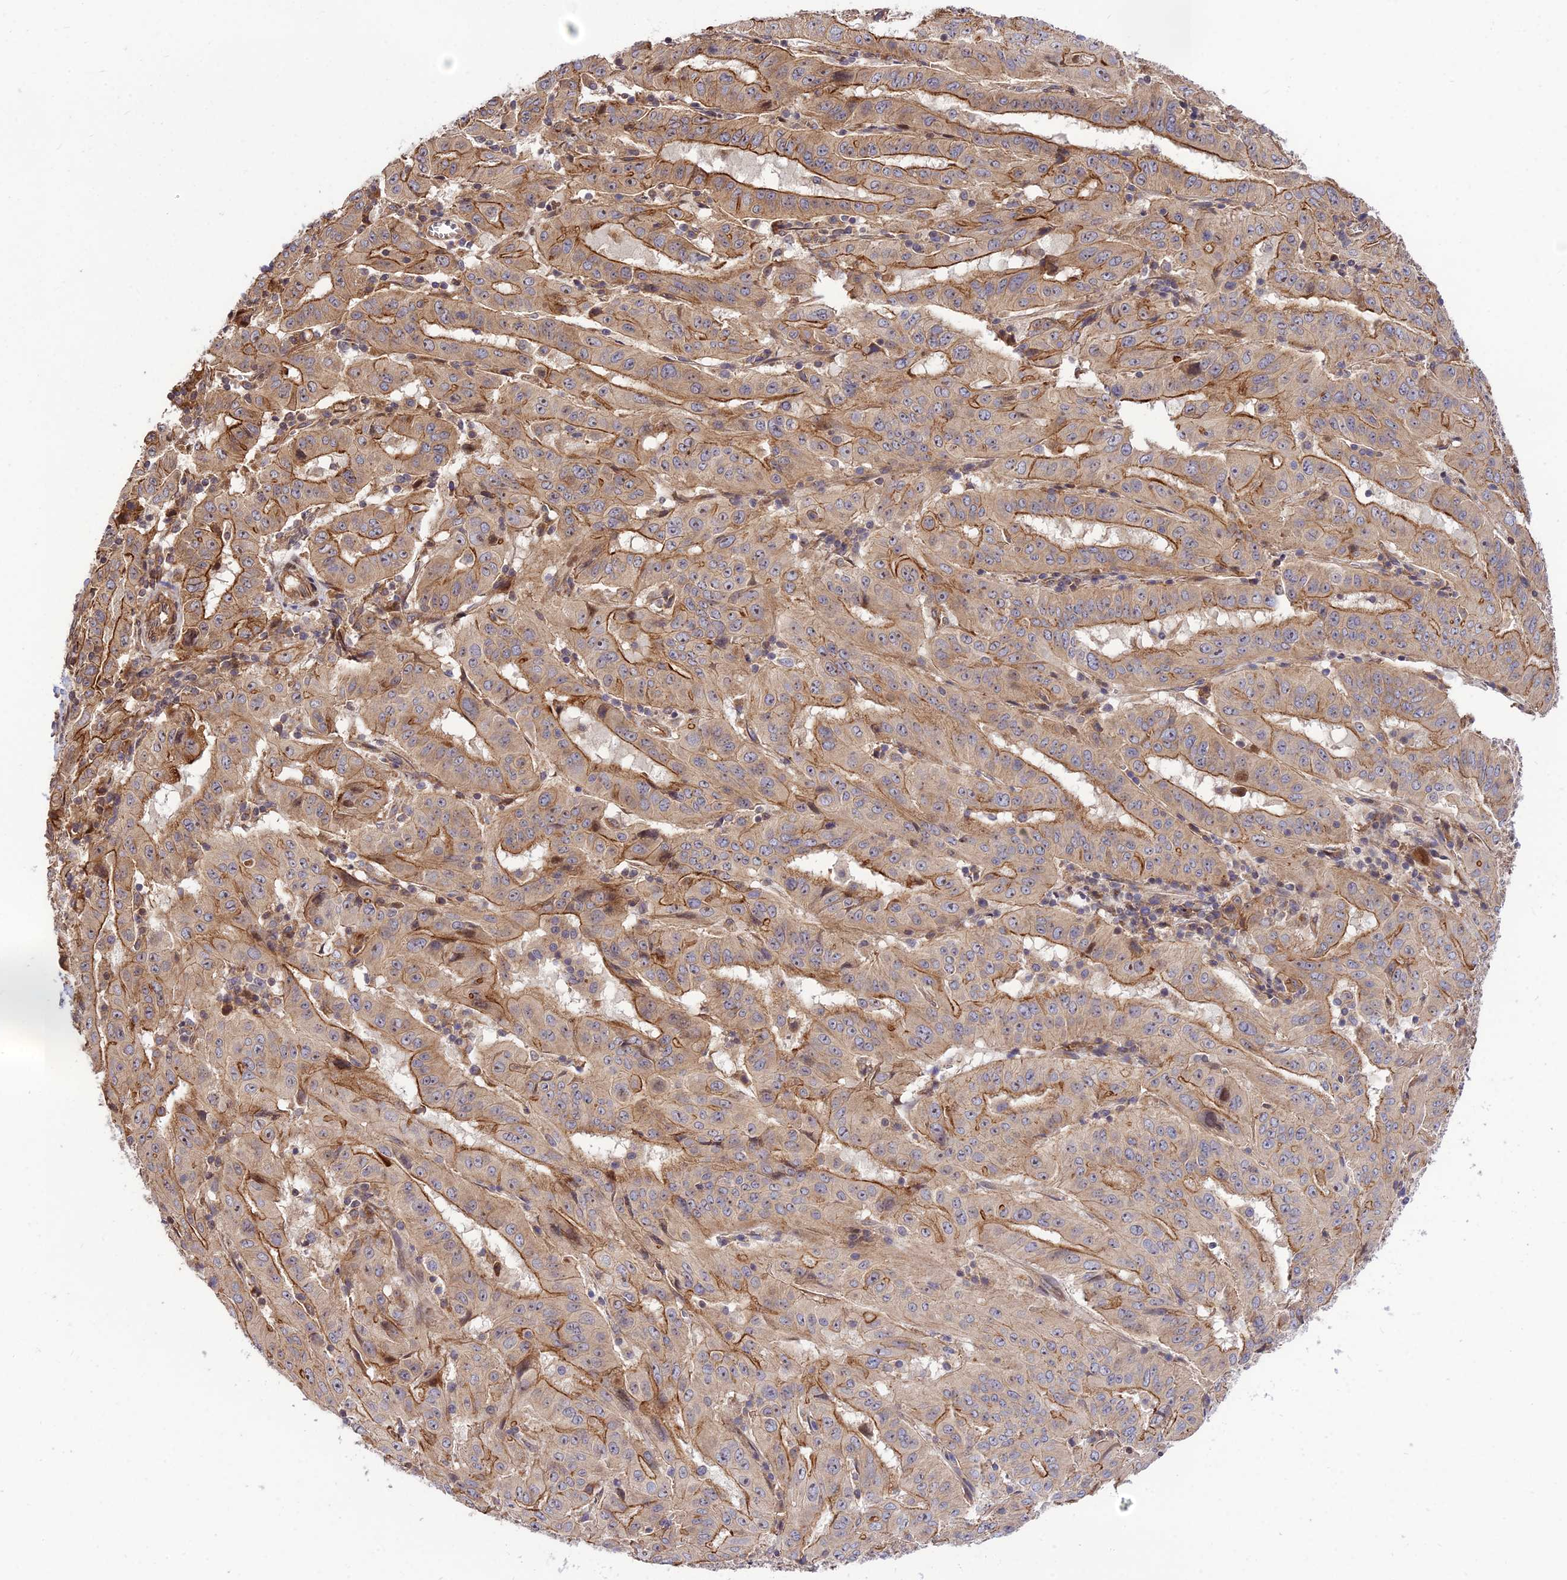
{"staining": {"intensity": "moderate", "quantity": ">75%", "location": "cytoplasmic/membranous"}, "tissue": "pancreatic cancer", "cell_type": "Tumor cells", "image_type": "cancer", "snomed": [{"axis": "morphology", "description": "Adenocarcinoma, NOS"}, {"axis": "topography", "description": "Pancreas"}], "caption": "Immunohistochemistry micrograph of neoplastic tissue: pancreatic cancer stained using IHC exhibits medium levels of moderate protein expression localized specifically in the cytoplasmic/membranous of tumor cells, appearing as a cytoplasmic/membranous brown color.", "gene": "SMG6", "patient": {"sex": "male", "age": 63}}